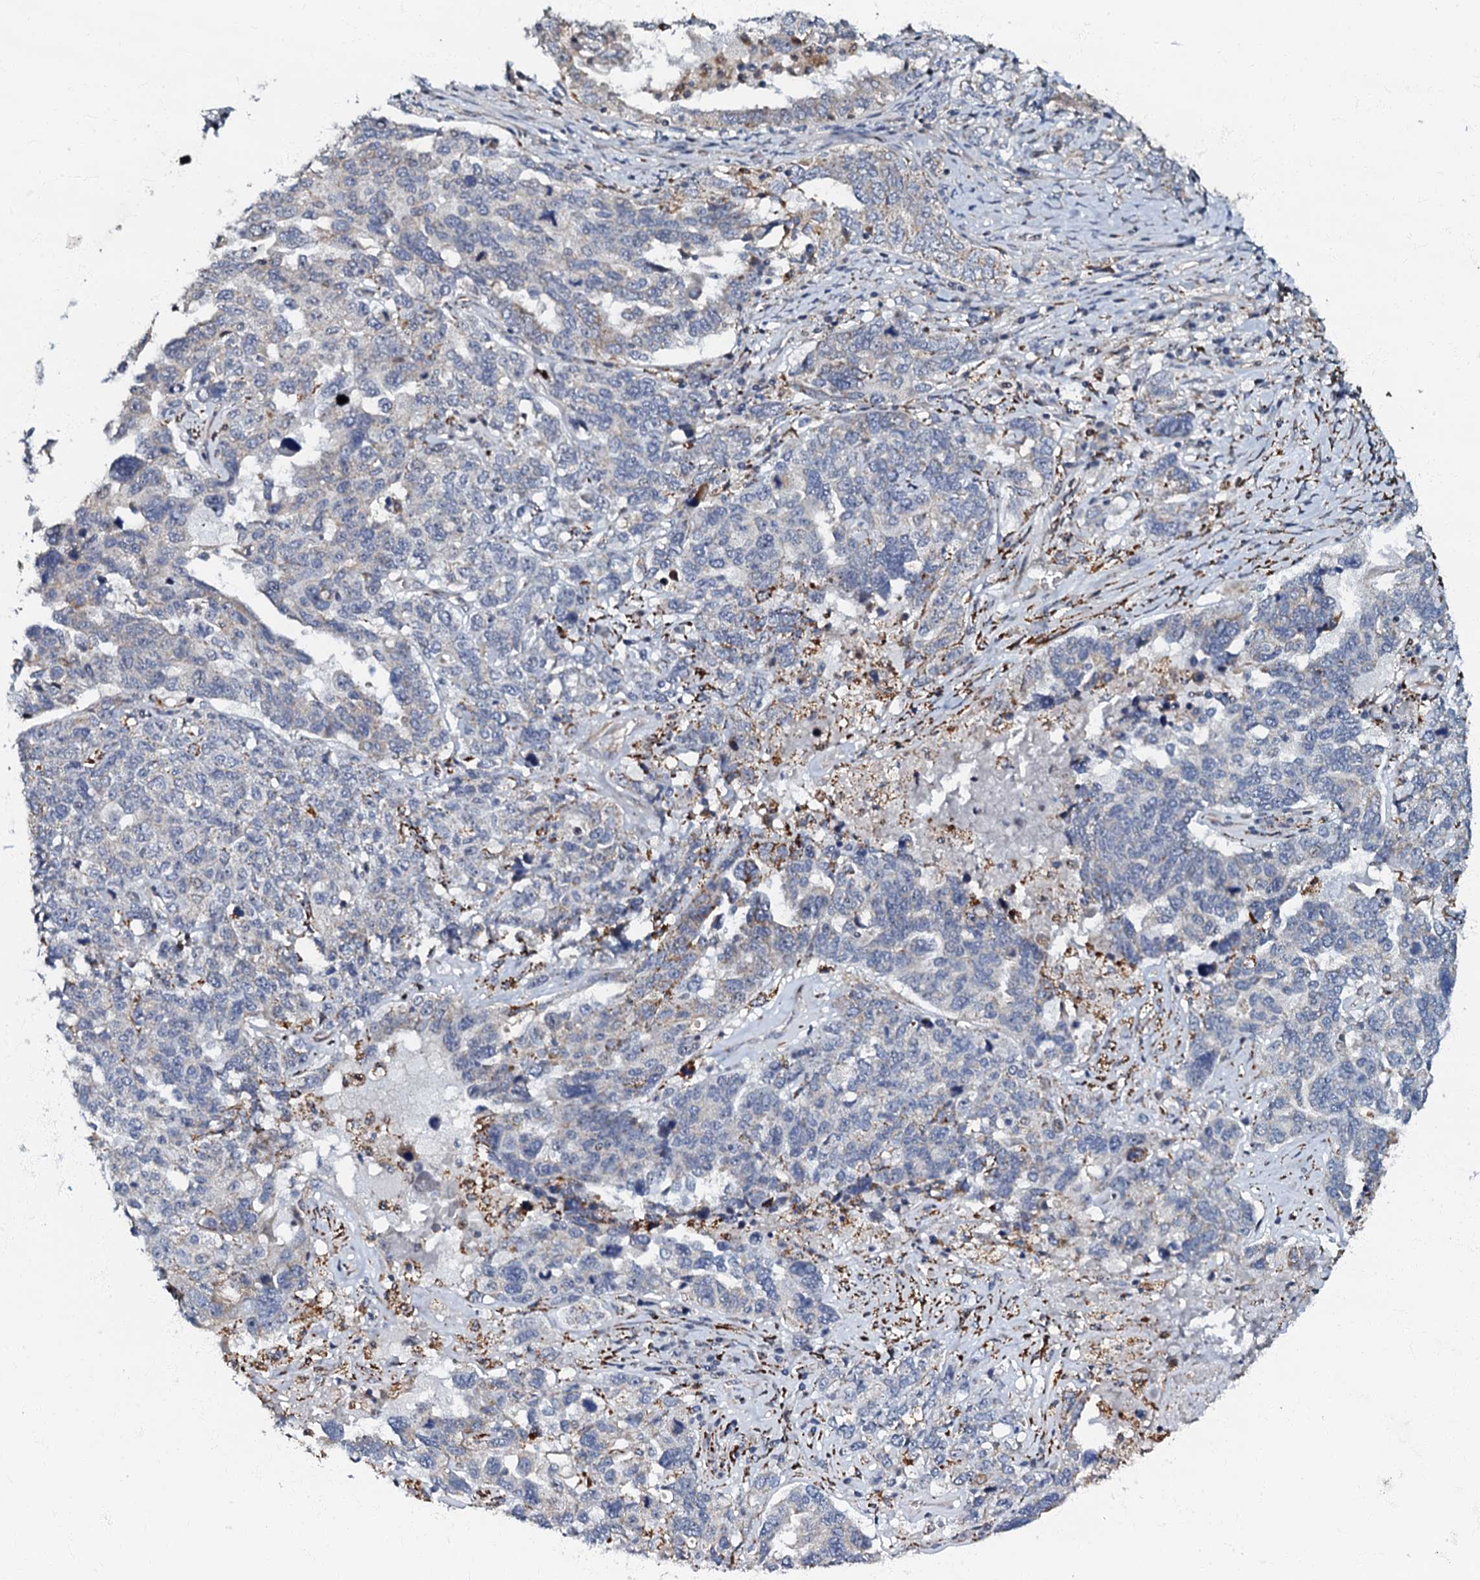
{"staining": {"intensity": "weak", "quantity": "<25%", "location": "cytoplasmic/membranous"}, "tissue": "ovarian cancer", "cell_type": "Tumor cells", "image_type": "cancer", "snomed": [{"axis": "morphology", "description": "Carcinoma, endometroid"}, {"axis": "topography", "description": "Ovary"}], "caption": "High power microscopy image of an immunohistochemistry micrograph of ovarian endometroid carcinoma, revealing no significant staining in tumor cells. Nuclei are stained in blue.", "gene": "OLAH", "patient": {"sex": "female", "age": 62}}